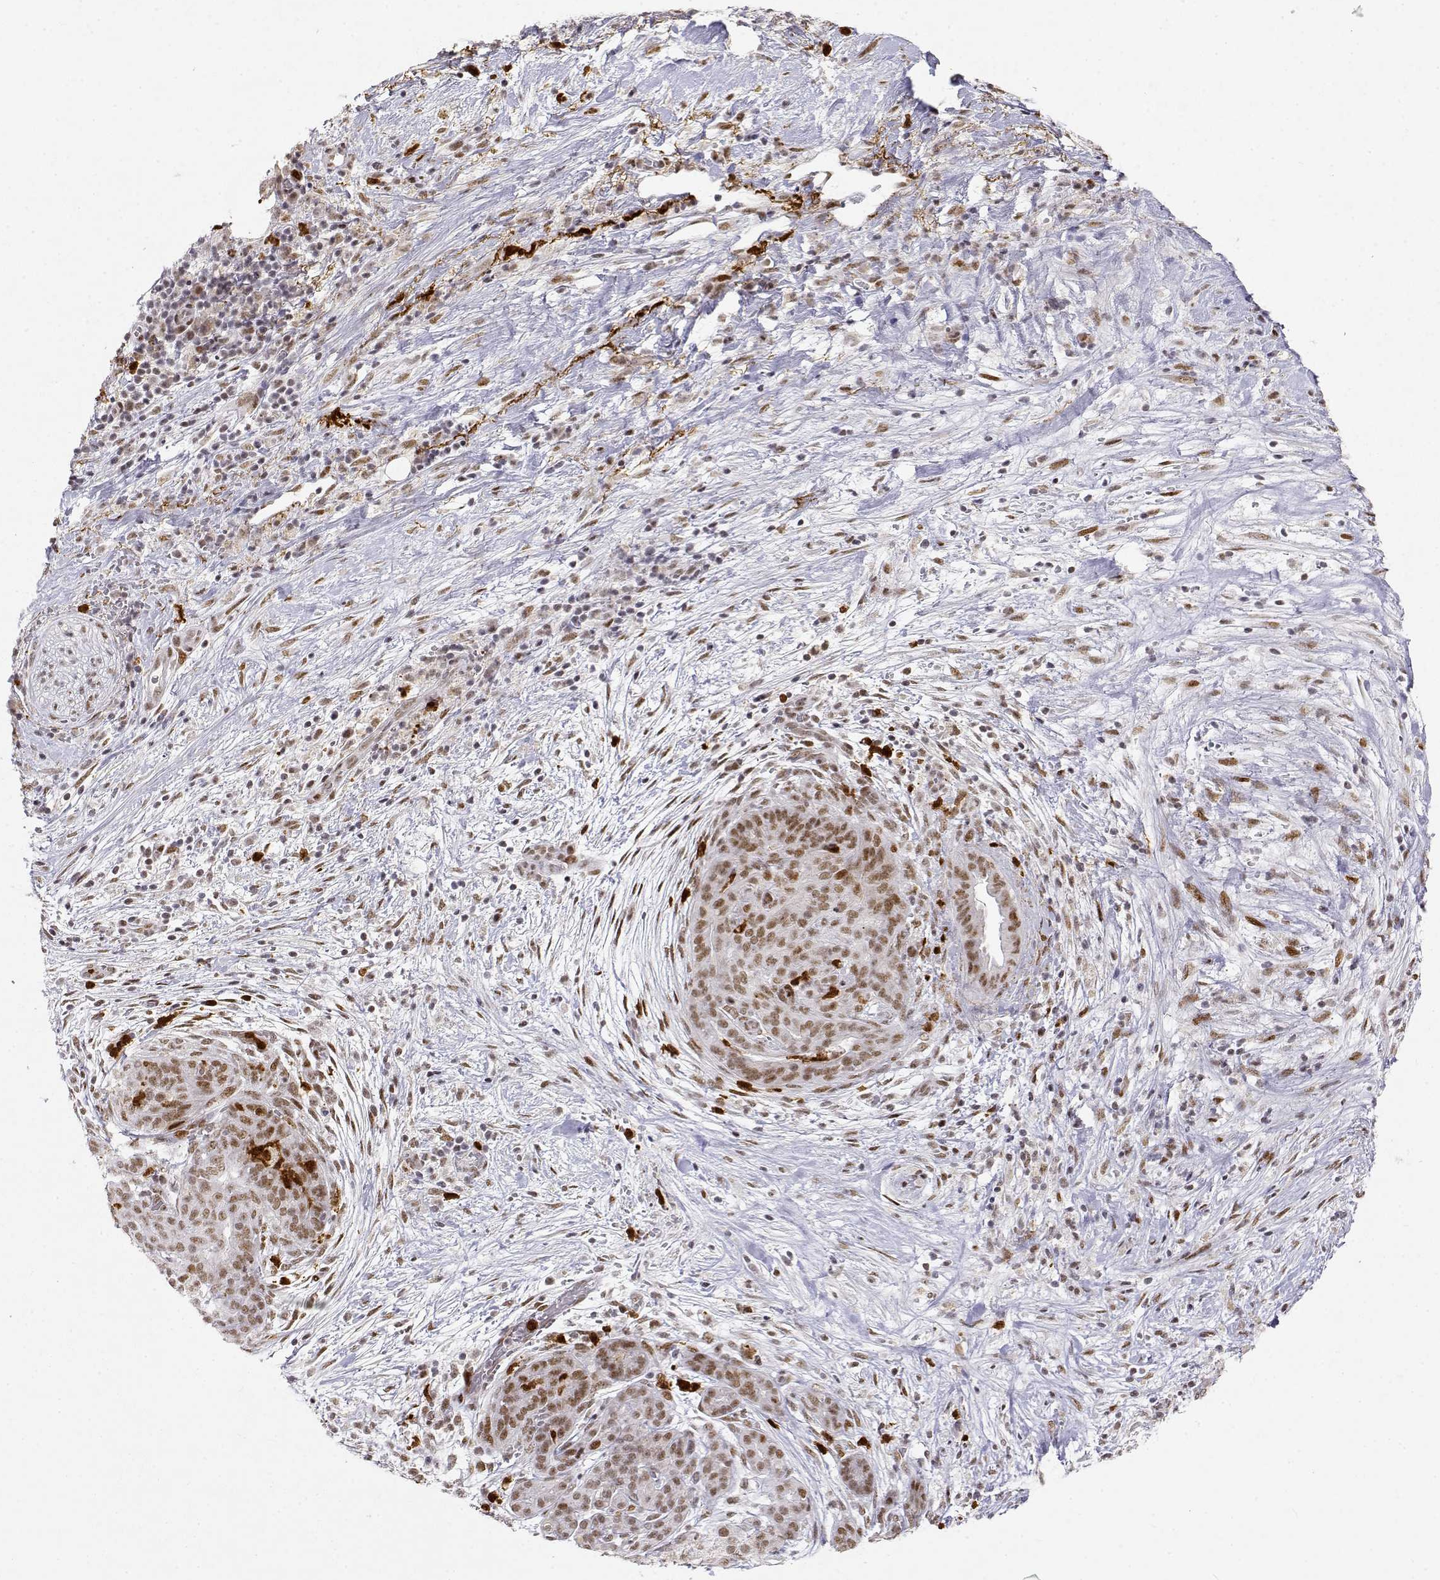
{"staining": {"intensity": "weak", "quantity": ">75%", "location": "nuclear"}, "tissue": "pancreatic cancer", "cell_type": "Tumor cells", "image_type": "cancer", "snomed": [{"axis": "morphology", "description": "Adenocarcinoma, NOS"}, {"axis": "topography", "description": "Pancreas"}], "caption": "This is an image of immunohistochemistry (IHC) staining of pancreatic adenocarcinoma, which shows weak positivity in the nuclear of tumor cells.", "gene": "RSF1", "patient": {"sex": "male", "age": 44}}